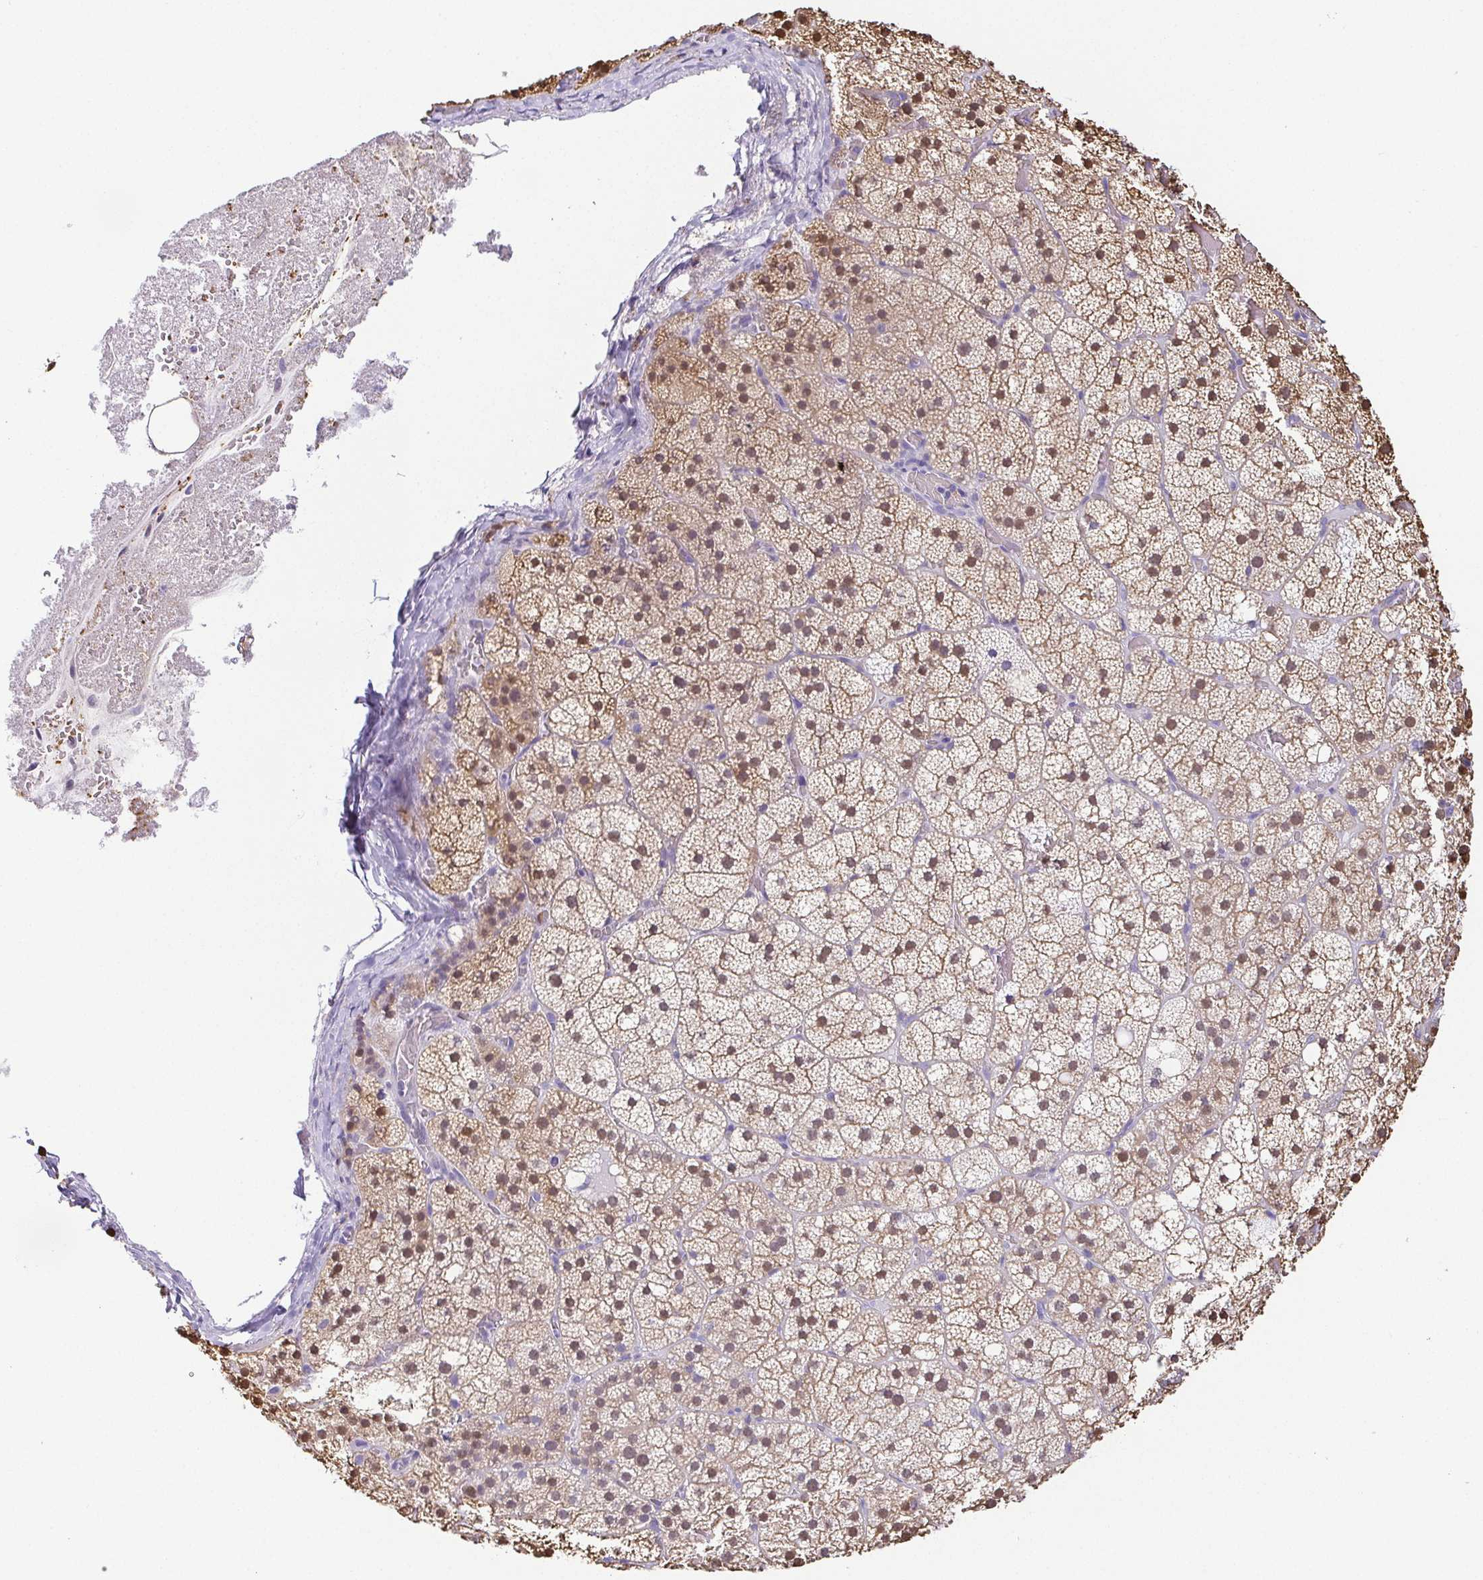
{"staining": {"intensity": "moderate", "quantity": "25%-75%", "location": "cytoplasmic/membranous,nuclear"}, "tissue": "adrenal gland", "cell_type": "Glandular cells", "image_type": "normal", "snomed": [{"axis": "morphology", "description": "Normal tissue, NOS"}, {"axis": "topography", "description": "Adrenal gland"}], "caption": "Protein expression analysis of unremarkable human adrenal gland reveals moderate cytoplasmic/membranous,nuclear staining in about 25%-75% of glandular cells. The staining was performed using DAB, with brown indicating positive protein expression. Nuclei are stained blue with hematoxylin.", "gene": "FAM162B", "patient": {"sex": "male", "age": 53}}